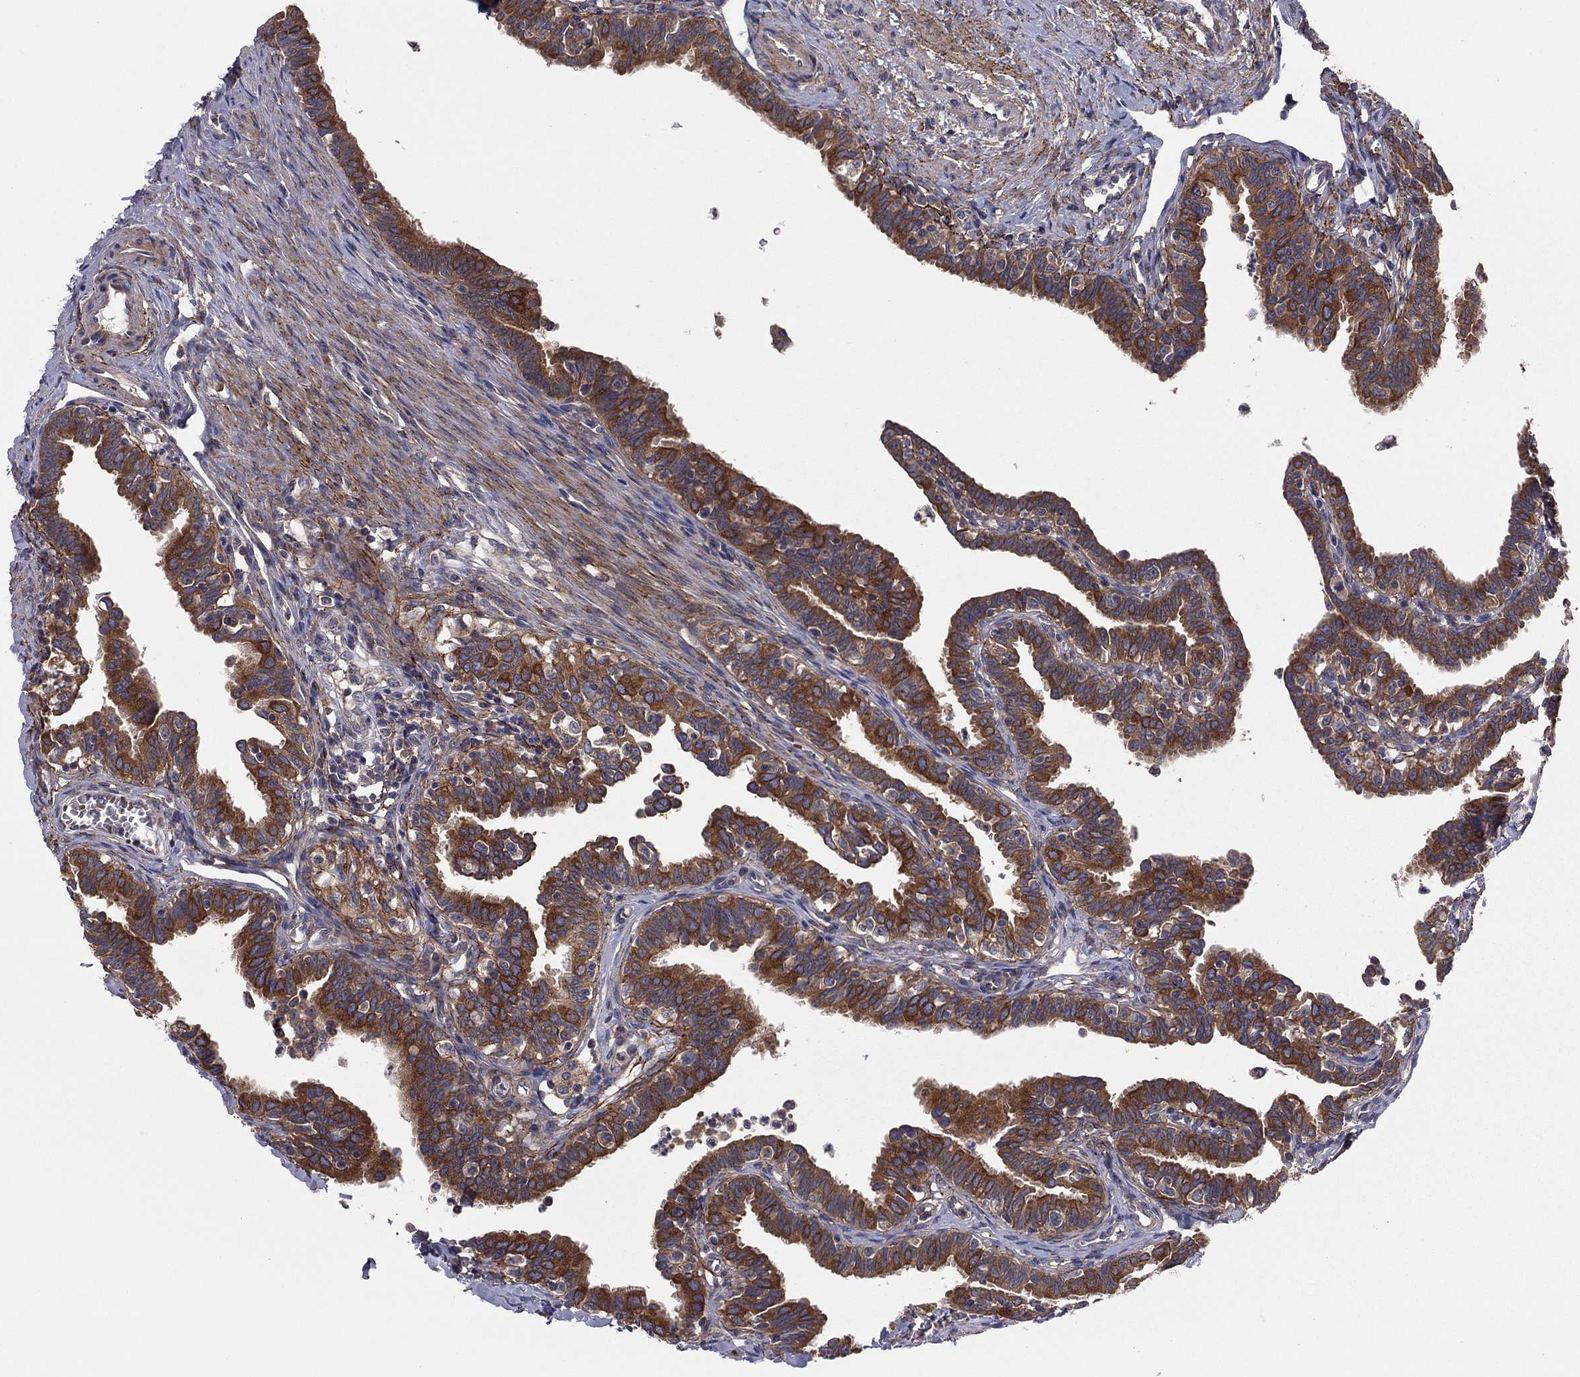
{"staining": {"intensity": "strong", "quantity": ">75%", "location": "cytoplasmic/membranous"}, "tissue": "fallopian tube", "cell_type": "Glandular cells", "image_type": "normal", "snomed": [{"axis": "morphology", "description": "Normal tissue, NOS"}, {"axis": "topography", "description": "Fallopian tube"}], "caption": "Protein expression by immunohistochemistry reveals strong cytoplasmic/membranous expression in about >75% of glandular cells in normal fallopian tube. The protein is stained brown, and the nuclei are stained in blue (DAB (3,3'-diaminobenzidine) IHC with brightfield microscopy, high magnification).", "gene": "RNF123", "patient": {"sex": "female", "age": 36}}